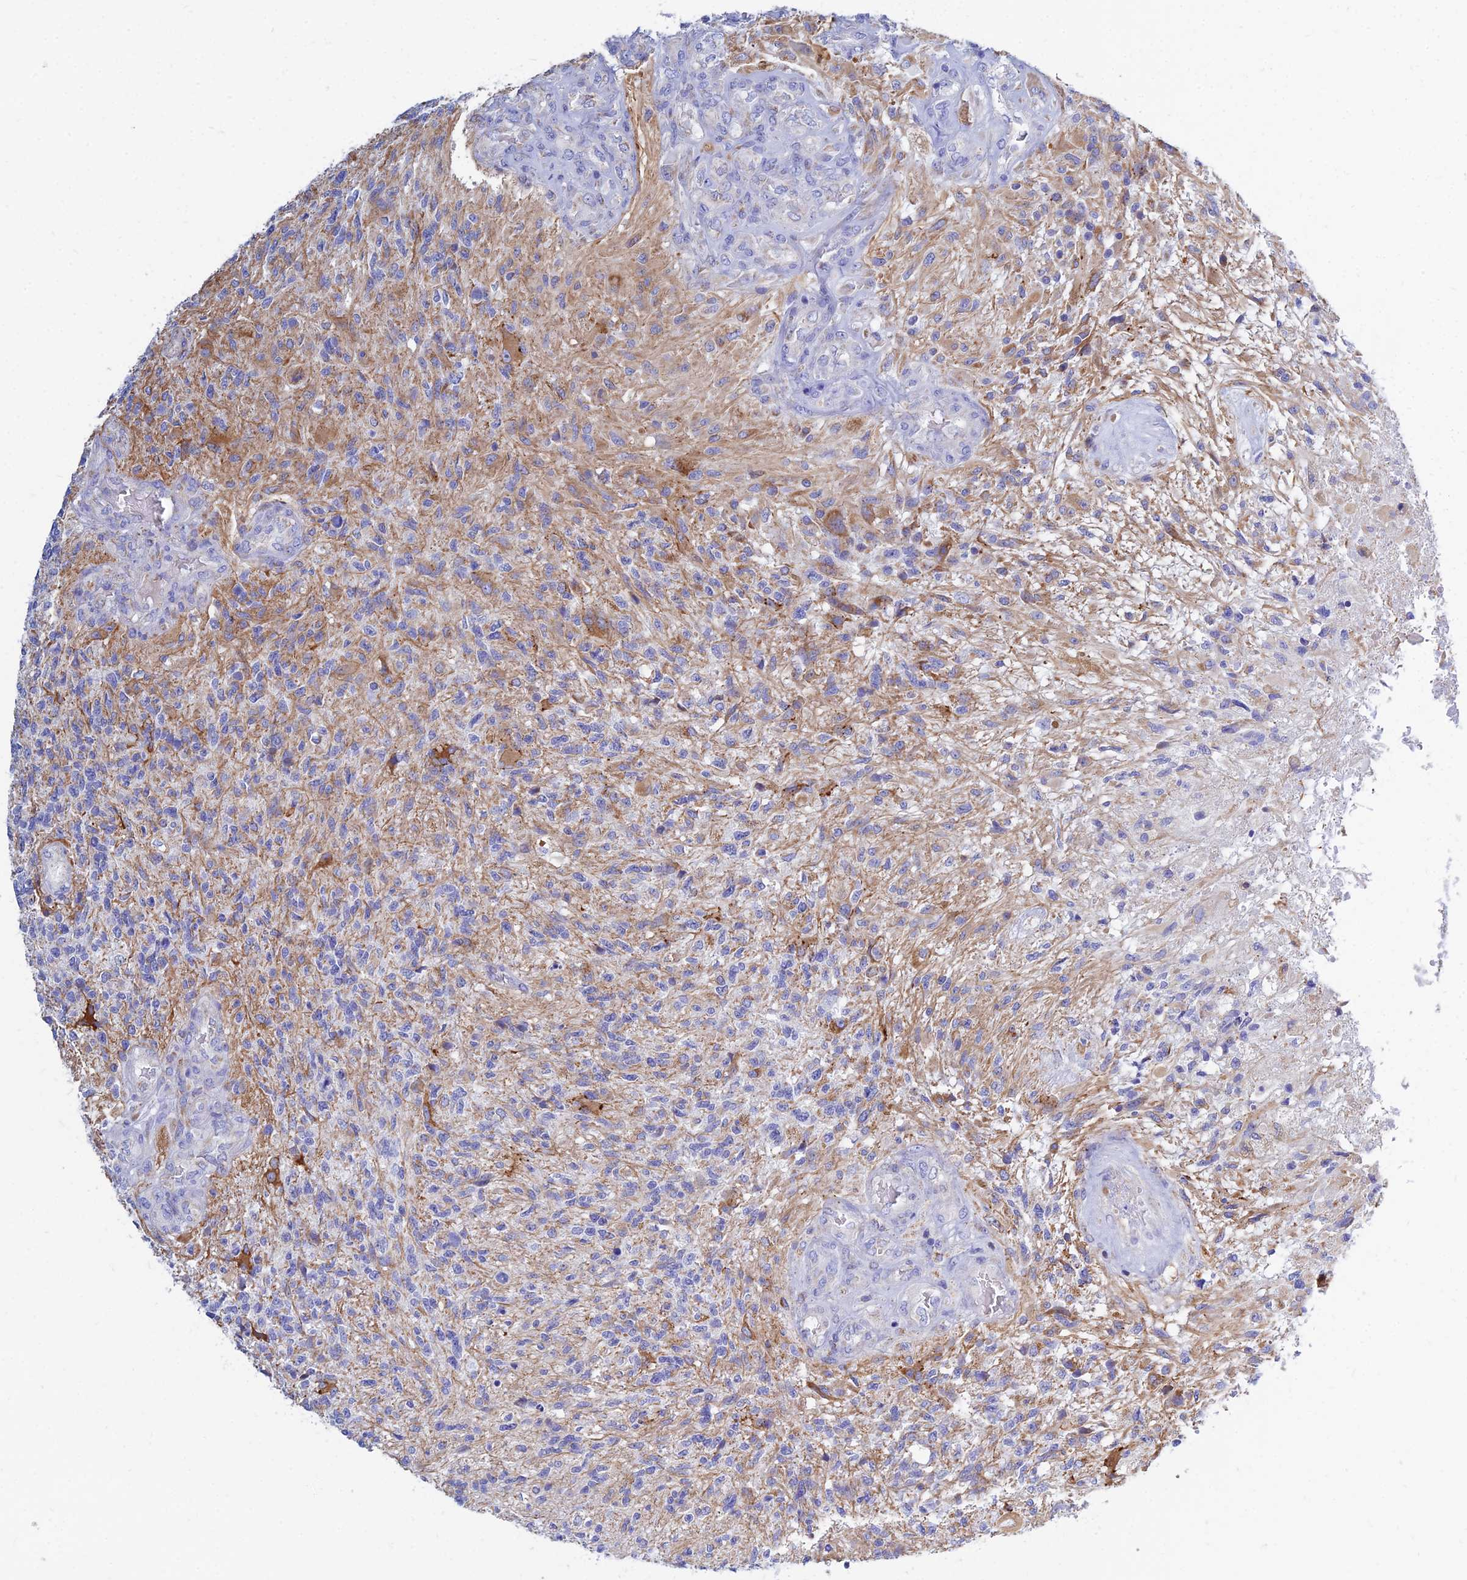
{"staining": {"intensity": "moderate", "quantity": "<25%", "location": "cytoplasmic/membranous"}, "tissue": "glioma", "cell_type": "Tumor cells", "image_type": "cancer", "snomed": [{"axis": "morphology", "description": "Glioma, malignant, High grade"}, {"axis": "topography", "description": "Brain"}], "caption": "Tumor cells exhibit low levels of moderate cytoplasmic/membranous expression in about <25% of cells in malignant glioma (high-grade).", "gene": "MGST1", "patient": {"sex": "male", "age": 56}}